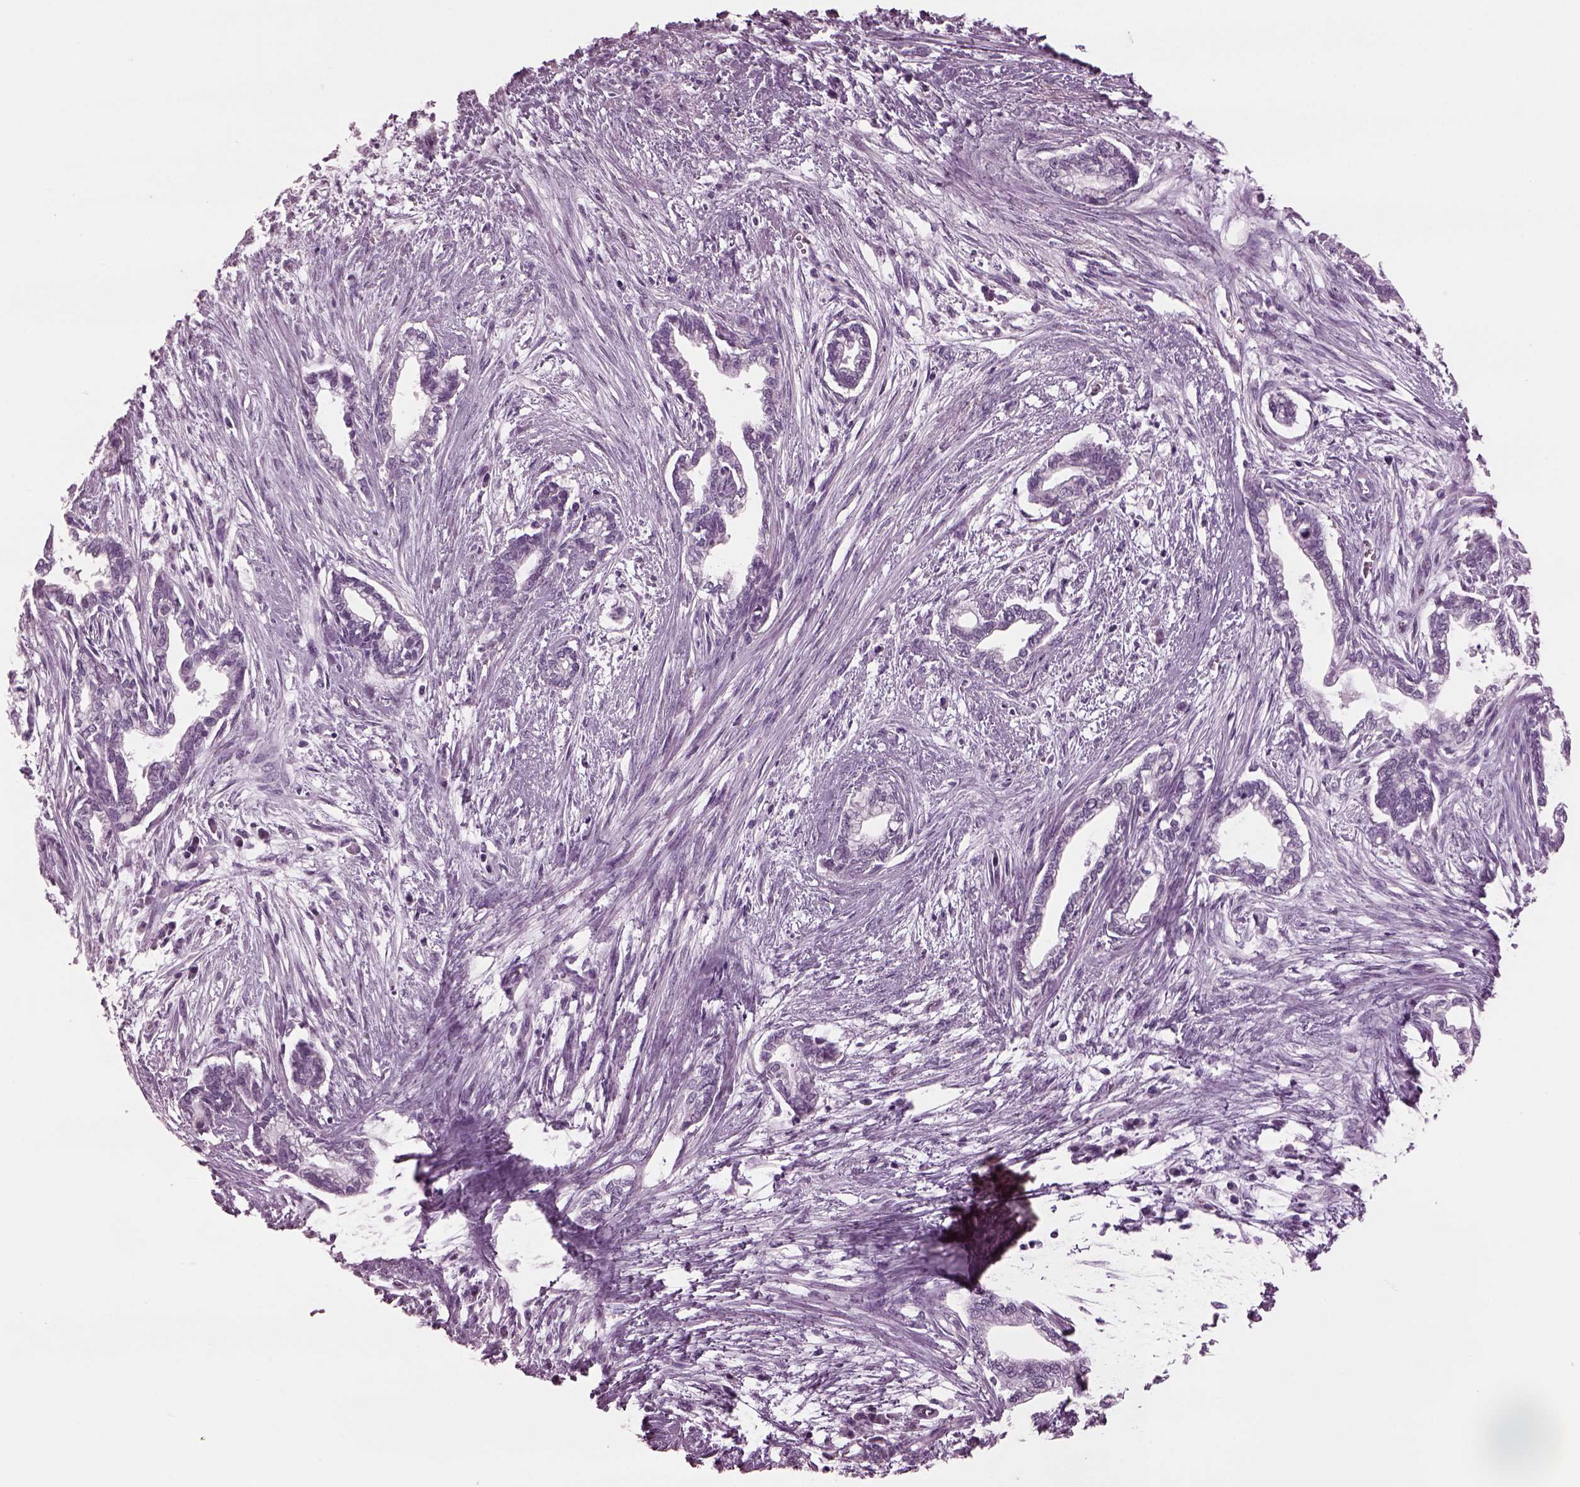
{"staining": {"intensity": "negative", "quantity": "none", "location": "none"}, "tissue": "cervical cancer", "cell_type": "Tumor cells", "image_type": "cancer", "snomed": [{"axis": "morphology", "description": "Adenocarcinoma, NOS"}, {"axis": "topography", "description": "Cervix"}], "caption": "This histopathology image is of adenocarcinoma (cervical) stained with immunohistochemistry (IHC) to label a protein in brown with the nuclei are counter-stained blue. There is no positivity in tumor cells.", "gene": "TPPP2", "patient": {"sex": "female", "age": 62}}